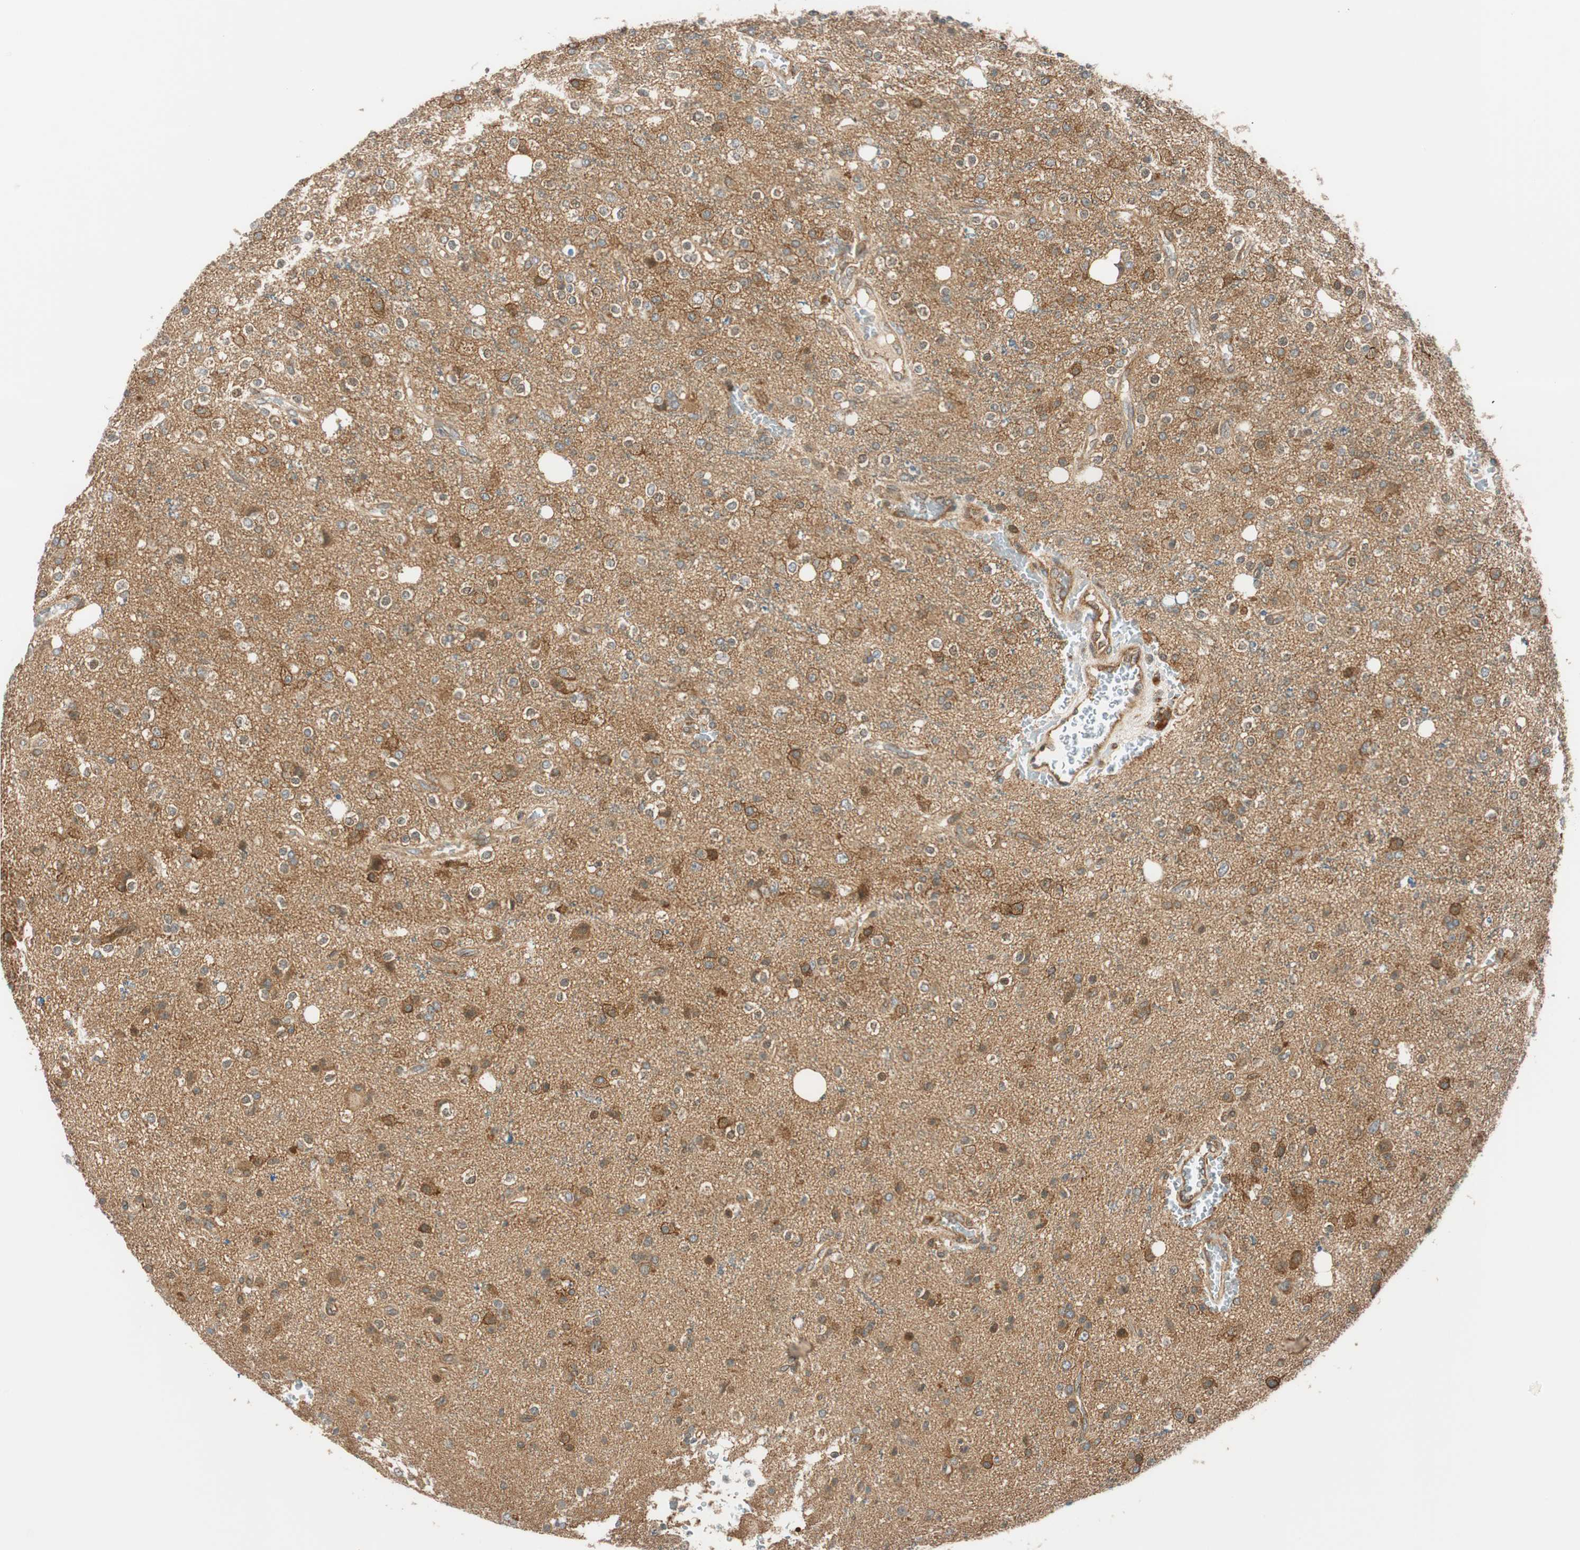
{"staining": {"intensity": "moderate", "quantity": "<25%", "location": "cytoplasmic/membranous"}, "tissue": "glioma", "cell_type": "Tumor cells", "image_type": "cancer", "snomed": [{"axis": "morphology", "description": "Glioma, malignant, High grade"}, {"axis": "topography", "description": "Brain"}], "caption": "Immunohistochemical staining of glioma demonstrates moderate cytoplasmic/membranous protein expression in about <25% of tumor cells.", "gene": "ABI1", "patient": {"sex": "male", "age": 47}}